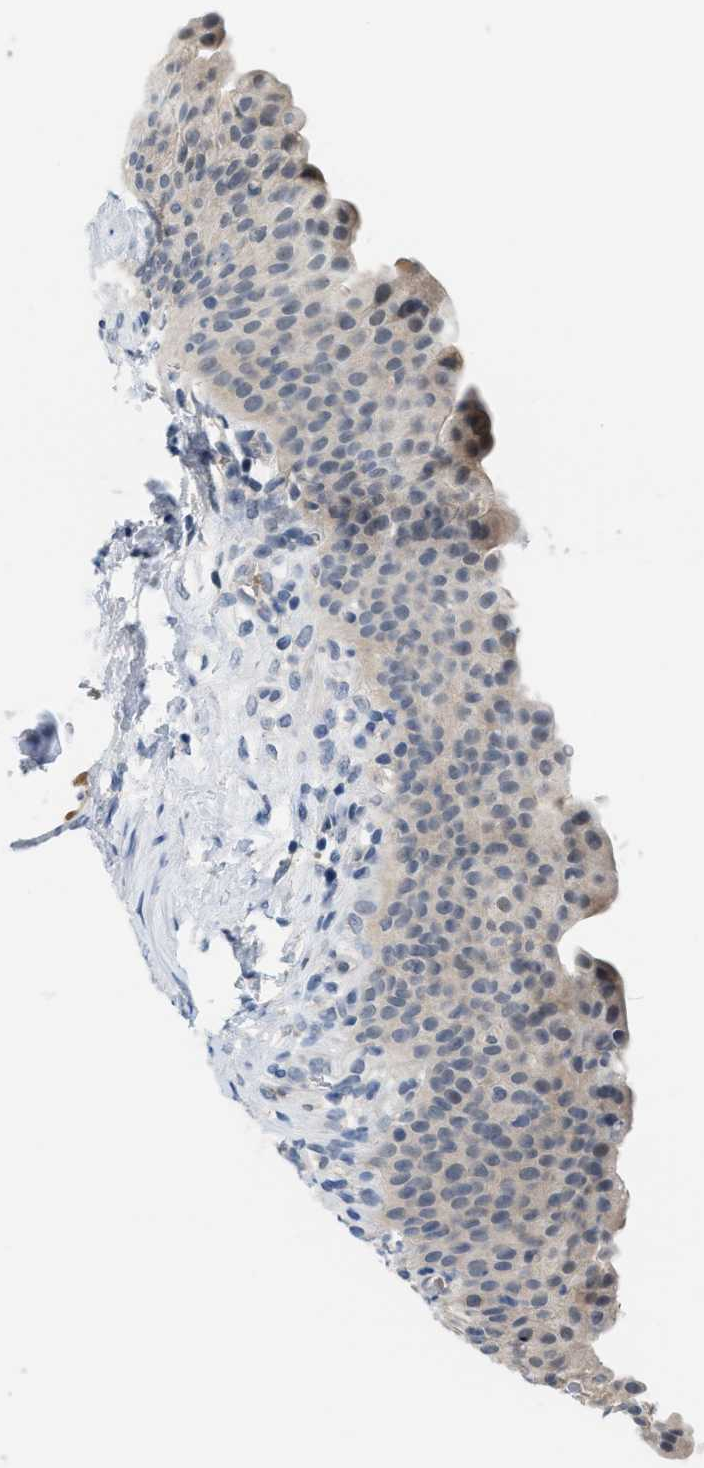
{"staining": {"intensity": "weak", "quantity": "25%-75%", "location": "cytoplasmic/membranous"}, "tissue": "urinary bladder", "cell_type": "Urothelial cells", "image_type": "normal", "snomed": [{"axis": "morphology", "description": "Normal tissue, NOS"}, {"axis": "topography", "description": "Urinary bladder"}], "caption": "DAB immunohistochemical staining of normal urinary bladder reveals weak cytoplasmic/membranous protein positivity in about 25%-75% of urothelial cells. The staining was performed using DAB to visualize the protein expression in brown, while the nuclei were stained in blue with hematoxylin (Magnification: 20x).", "gene": "PSAT1", "patient": {"sex": "female", "age": 79}}